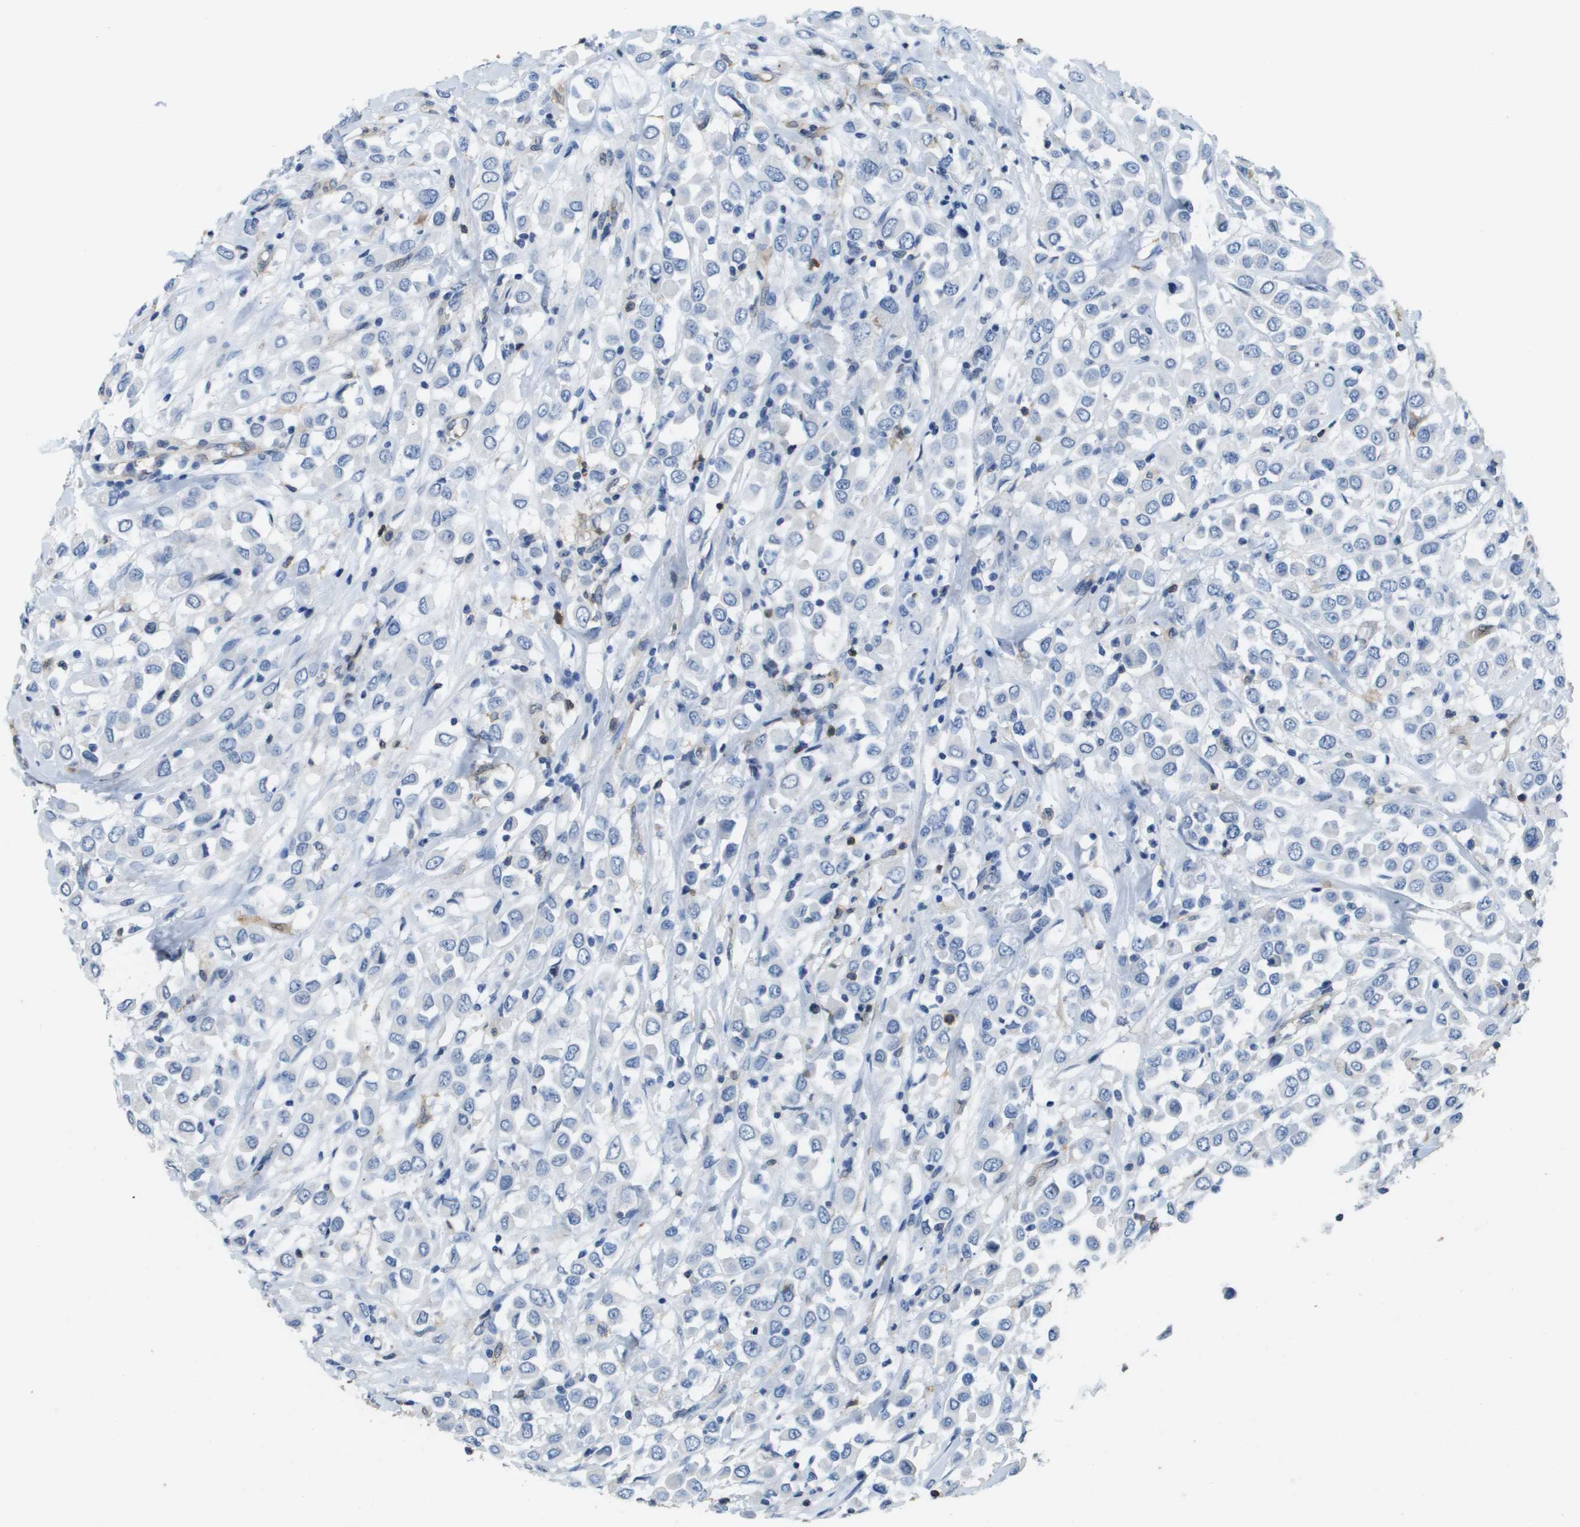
{"staining": {"intensity": "negative", "quantity": "none", "location": "none"}, "tissue": "breast cancer", "cell_type": "Tumor cells", "image_type": "cancer", "snomed": [{"axis": "morphology", "description": "Duct carcinoma"}, {"axis": "topography", "description": "Breast"}], "caption": "This image is of breast cancer stained with IHC to label a protein in brown with the nuclei are counter-stained blue. There is no positivity in tumor cells.", "gene": "FABP5", "patient": {"sex": "female", "age": 61}}